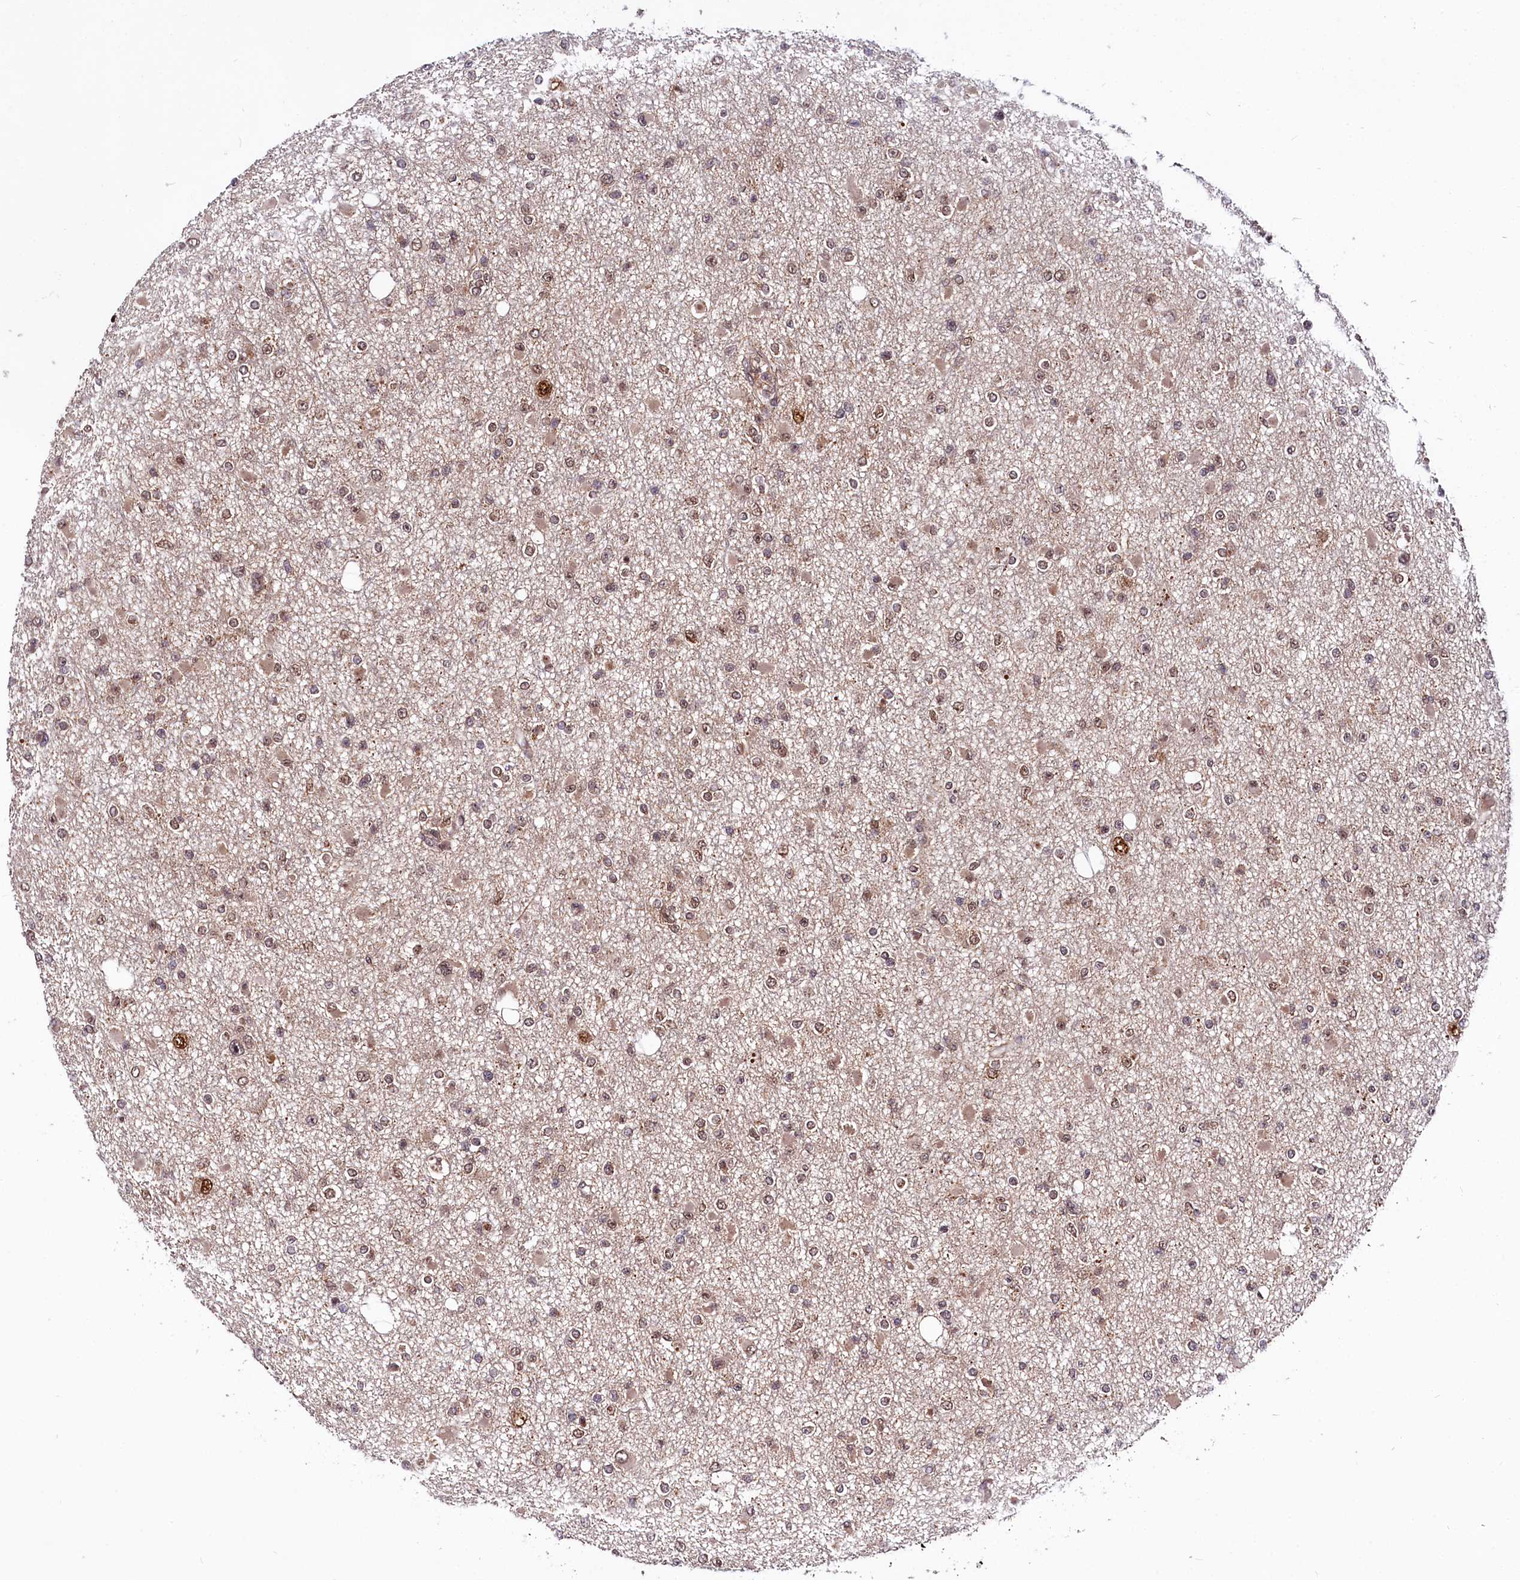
{"staining": {"intensity": "moderate", "quantity": ">75%", "location": "cytoplasmic/membranous,nuclear"}, "tissue": "glioma", "cell_type": "Tumor cells", "image_type": "cancer", "snomed": [{"axis": "morphology", "description": "Glioma, malignant, Low grade"}, {"axis": "topography", "description": "Brain"}], "caption": "A medium amount of moderate cytoplasmic/membranous and nuclear staining is identified in about >75% of tumor cells in glioma tissue. Ihc stains the protein of interest in brown and the nuclei are stained blue.", "gene": "UBE3A", "patient": {"sex": "female", "age": 22}}